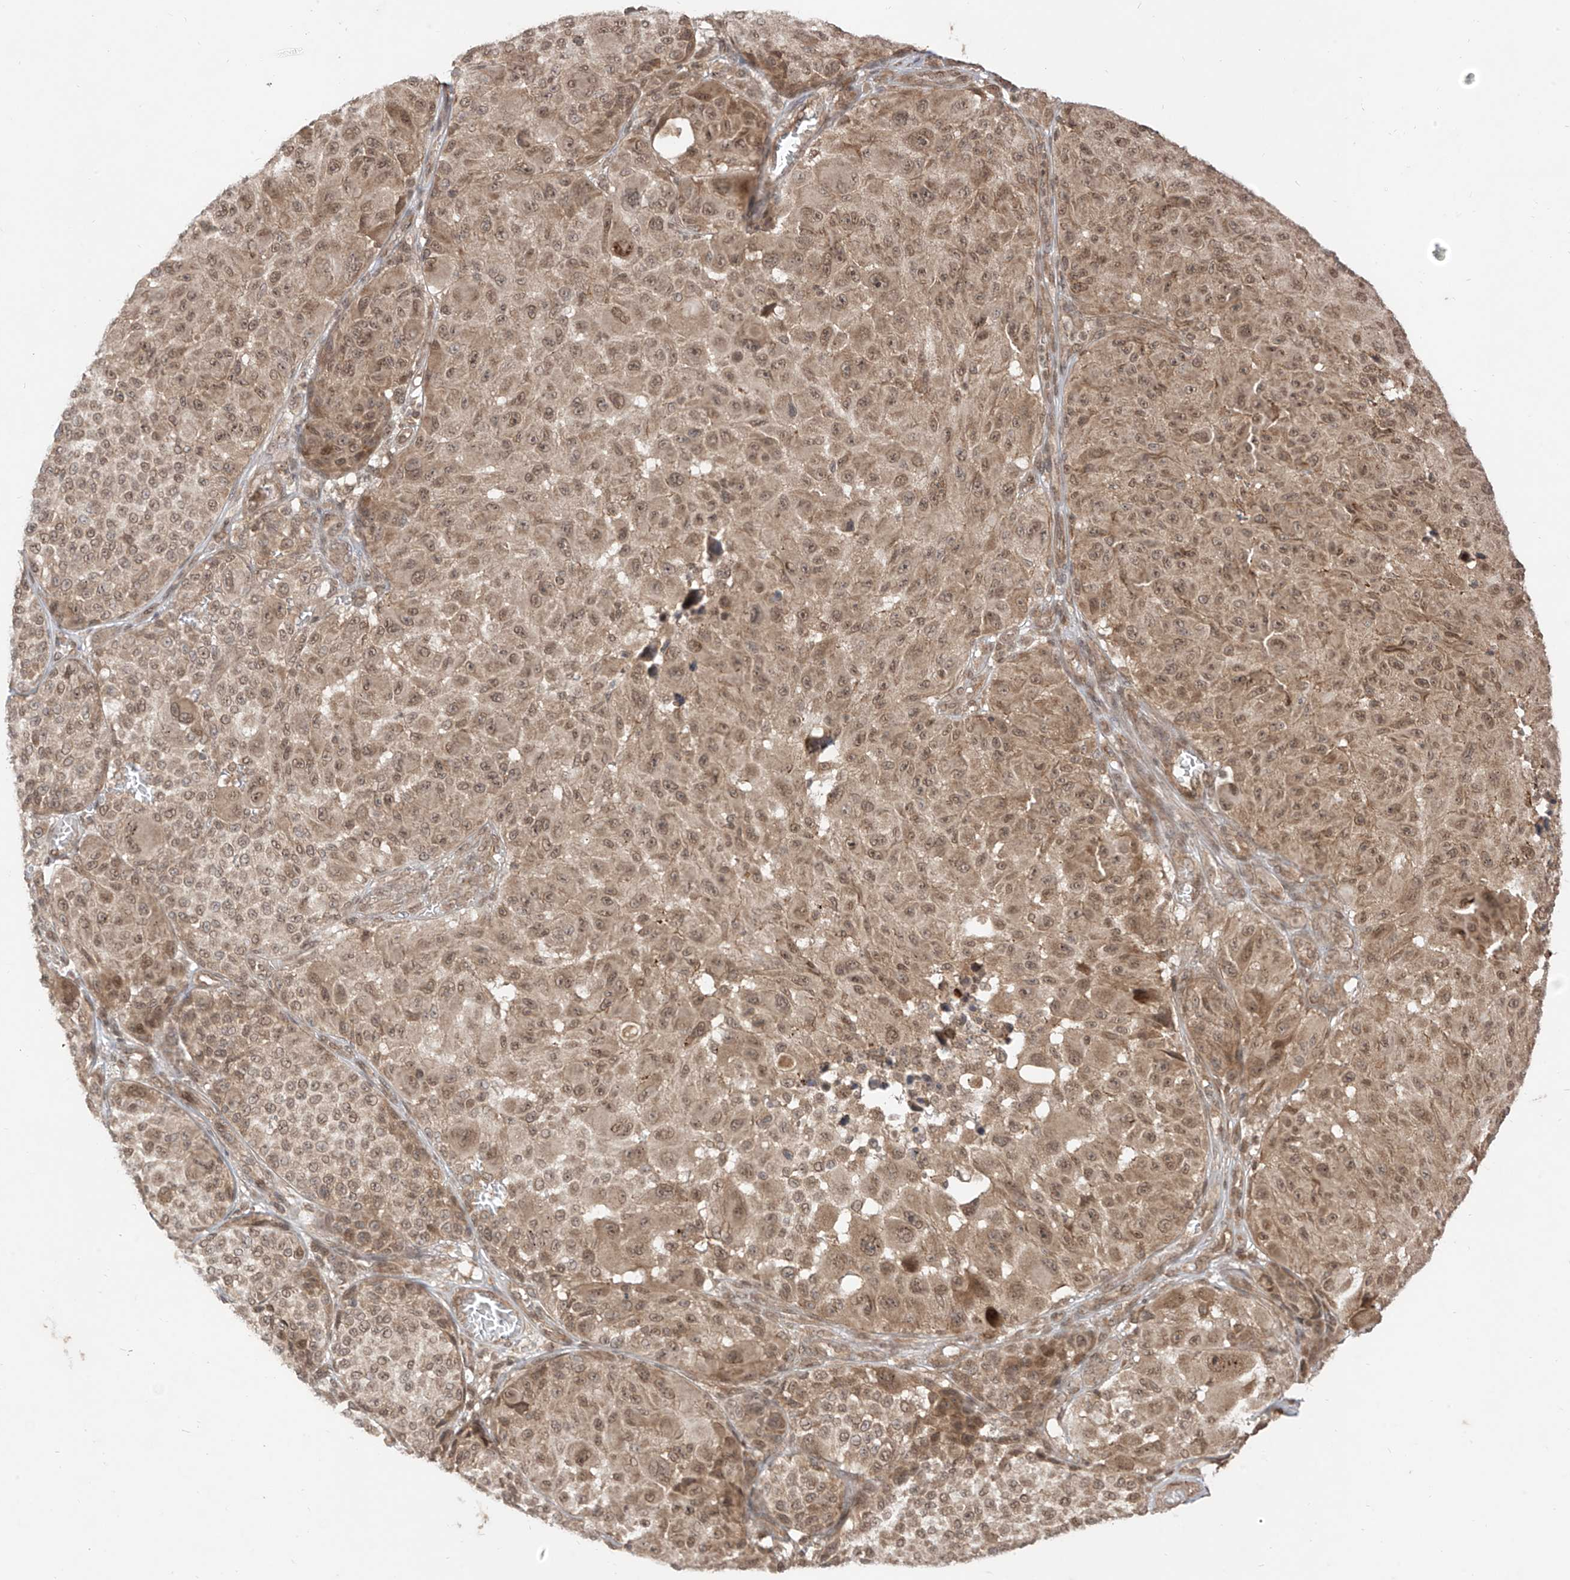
{"staining": {"intensity": "moderate", "quantity": ">75%", "location": "cytoplasmic/membranous,nuclear"}, "tissue": "melanoma", "cell_type": "Tumor cells", "image_type": "cancer", "snomed": [{"axis": "morphology", "description": "Malignant melanoma, NOS"}, {"axis": "topography", "description": "Skin"}], "caption": "There is medium levels of moderate cytoplasmic/membranous and nuclear staining in tumor cells of malignant melanoma, as demonstrated by immunohistochemical staining (brown color).", "gene": "LCOR", "patient": {"sex": "male", "age": 83}}